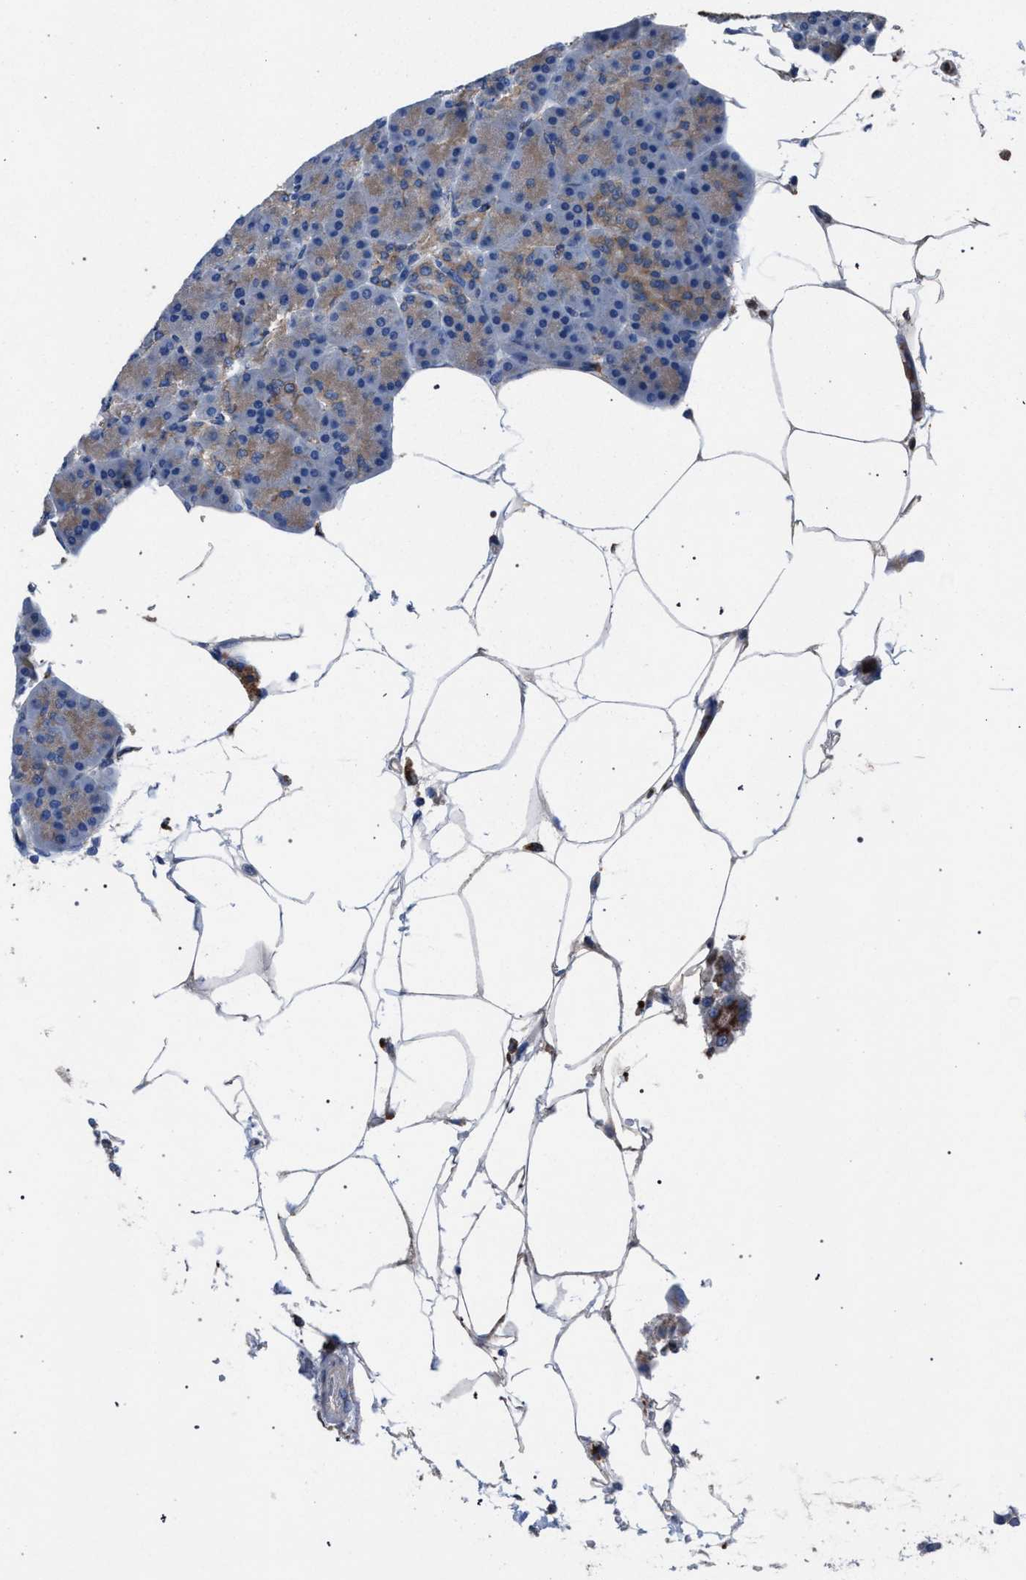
{"staining": {"intensity": "moderate", "quantity": "25%-75%", "location": "cytoplasmic/membranous"}, "tissue": "pancreas", "cell_type": "Exocrine glandular cells", "image_type": "normal", "snomed": [{"axis": "morphology", "description": "Normal tissue, NOS"}, {"axis": "topography", "description": "Pancreas"}], "caption": "The micrograph shows immunohistochemical staining of normal pancreas. There is moderate cytoplasmic/membranous staining is appreciated in approximately 25%-75% of exocrine glandular cells. (Brightfield microscopy of DAB IHC at high magnification).", "gene": "ATP6V0A1", "patient": {"sex": "female", "age": 70}}